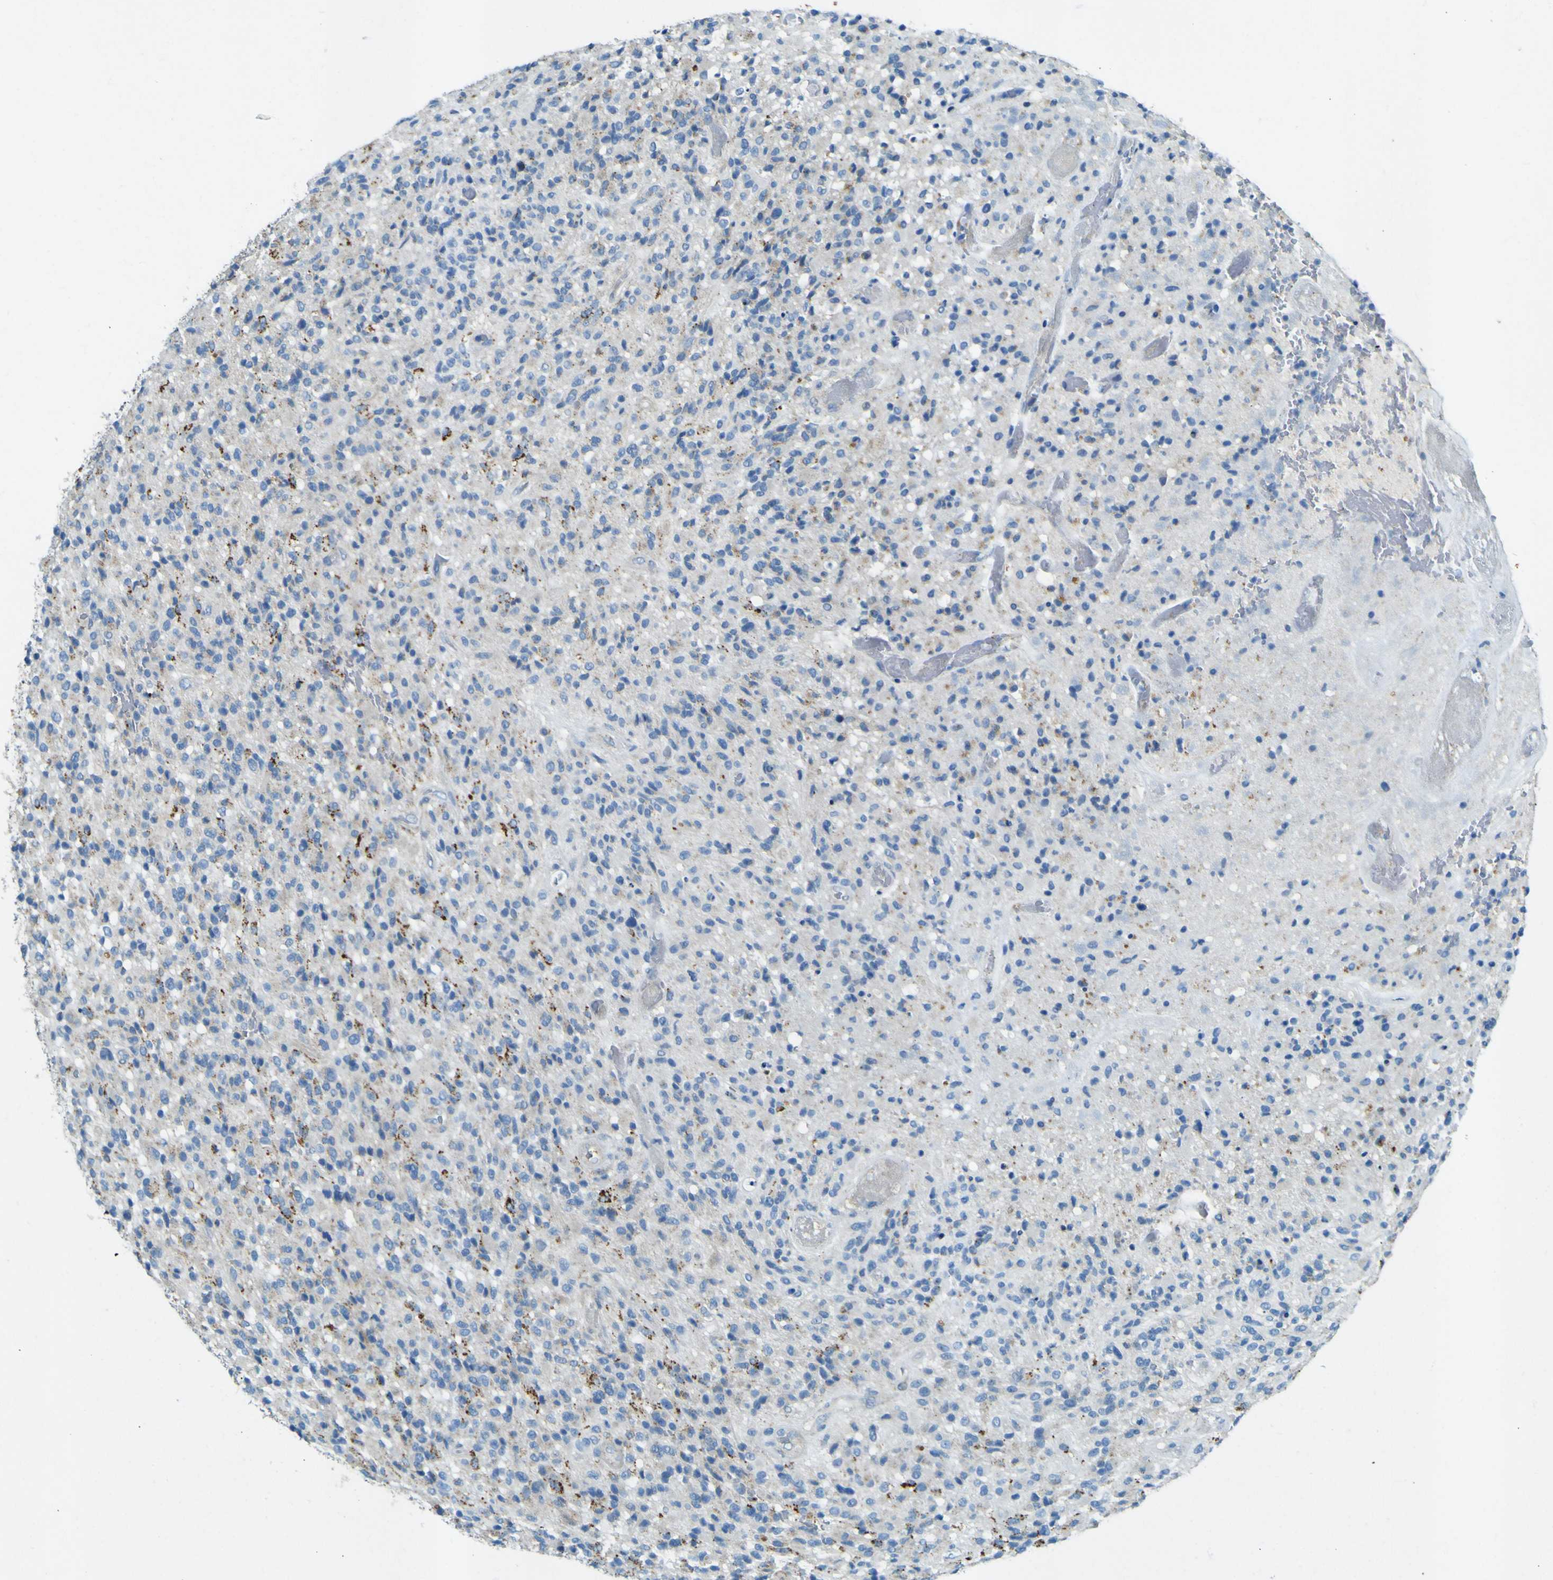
{"staining": {"intensity": "strong", "quantity": "<25%", "location": "cytoplasmic/membranous"}, "tissue": "glioma", "cell_type": "Tumor cells", "image_type": "cancer", "snomed": [{"axis": "morphology", "description": "Glioma, malignant, High grade"}, {"axis": "topography", "description": "Brain"}], "caption": "Protein expression analysis of human malignant glioma (high-grade) reveals strong cytoplasmic/membranous staining in about <25% of tumor cells.", "gene": "PDE9A", "patient": {"sex": "male", "age": 71}}